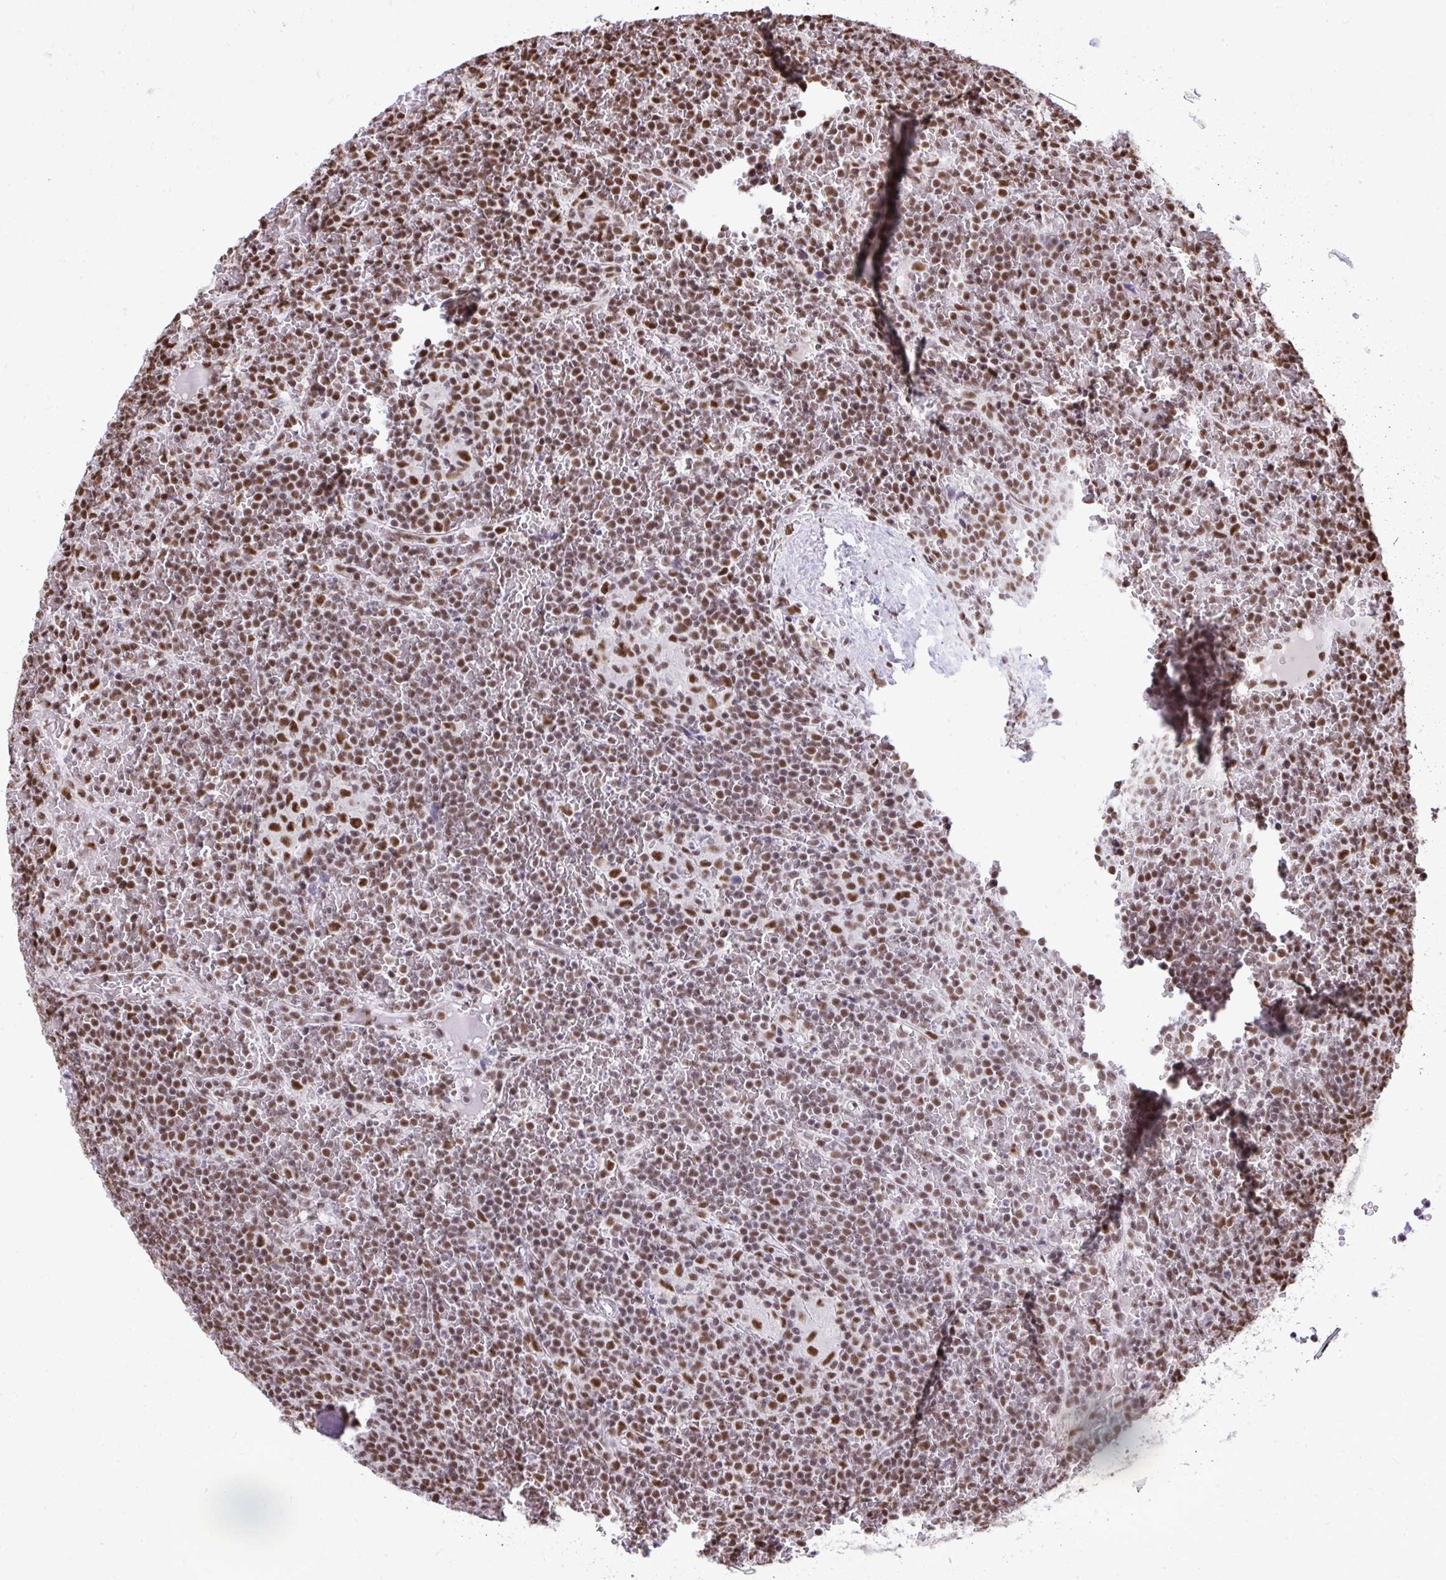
{"staining": {"intensity": "moderate", "quantity": ">75%", "location": "nuclear"}, "tissue": "lymphoma", "cell_type": "Tumor cells", "image_type": "cancer", "snomed": [{"axis": "morphology", "description": "Malignant lymphoma, non-Hodgkin's type, Low grade"}, {"axis": "topography", "description": "Spleen"}], "caption": "Low-grade malignant lymphoma, non-Hodgkin's type stained with IHC shows moderate nuclear expression in approximately >75% of tumor cells. Ihc stains the protein in brown and the nuclei are stained blue.", "gene": "PRPF19", "patient": {"sex": "female", "age": 19}}